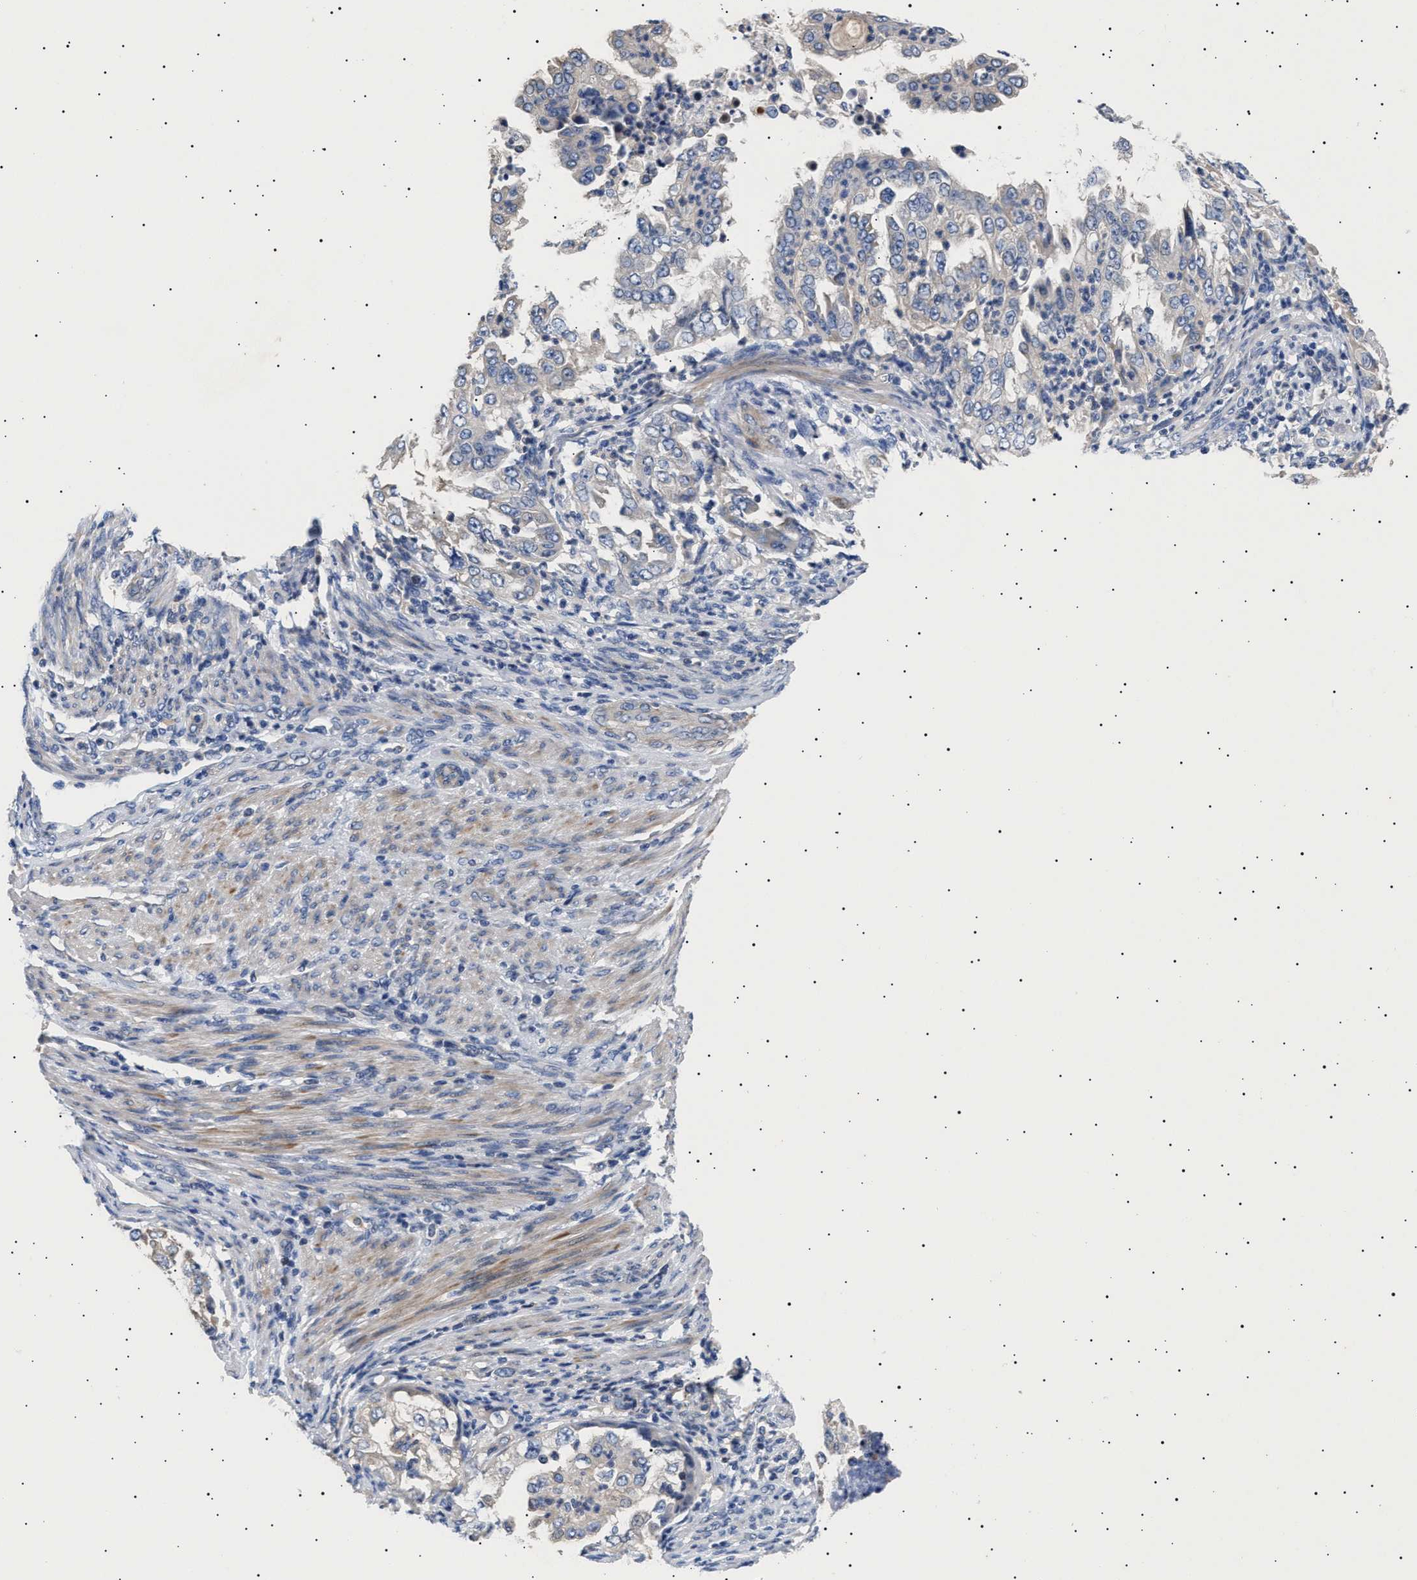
{"staining": {"intensity": "negative", "quantity": "none", "location": "none"}, "tissue": "endometrial cancer", "cell_type": "Tumor cells", "image_type": "cancer", "snomed": [{"axis": "morphology", "description": "Adenocarcinoma, NOS"}, {"axis": "topography", "description": "Endometrium"}], "caption": "Immunohistochemistry histopathology image of endometrial adenocarcinoma stained for a protein (brown), which reveals no staining in tumor cells. (IHC, brightfield microscopy, high magnification).", "gene": "HEMGN", "patient": {"sex": "female", "age": 85}}